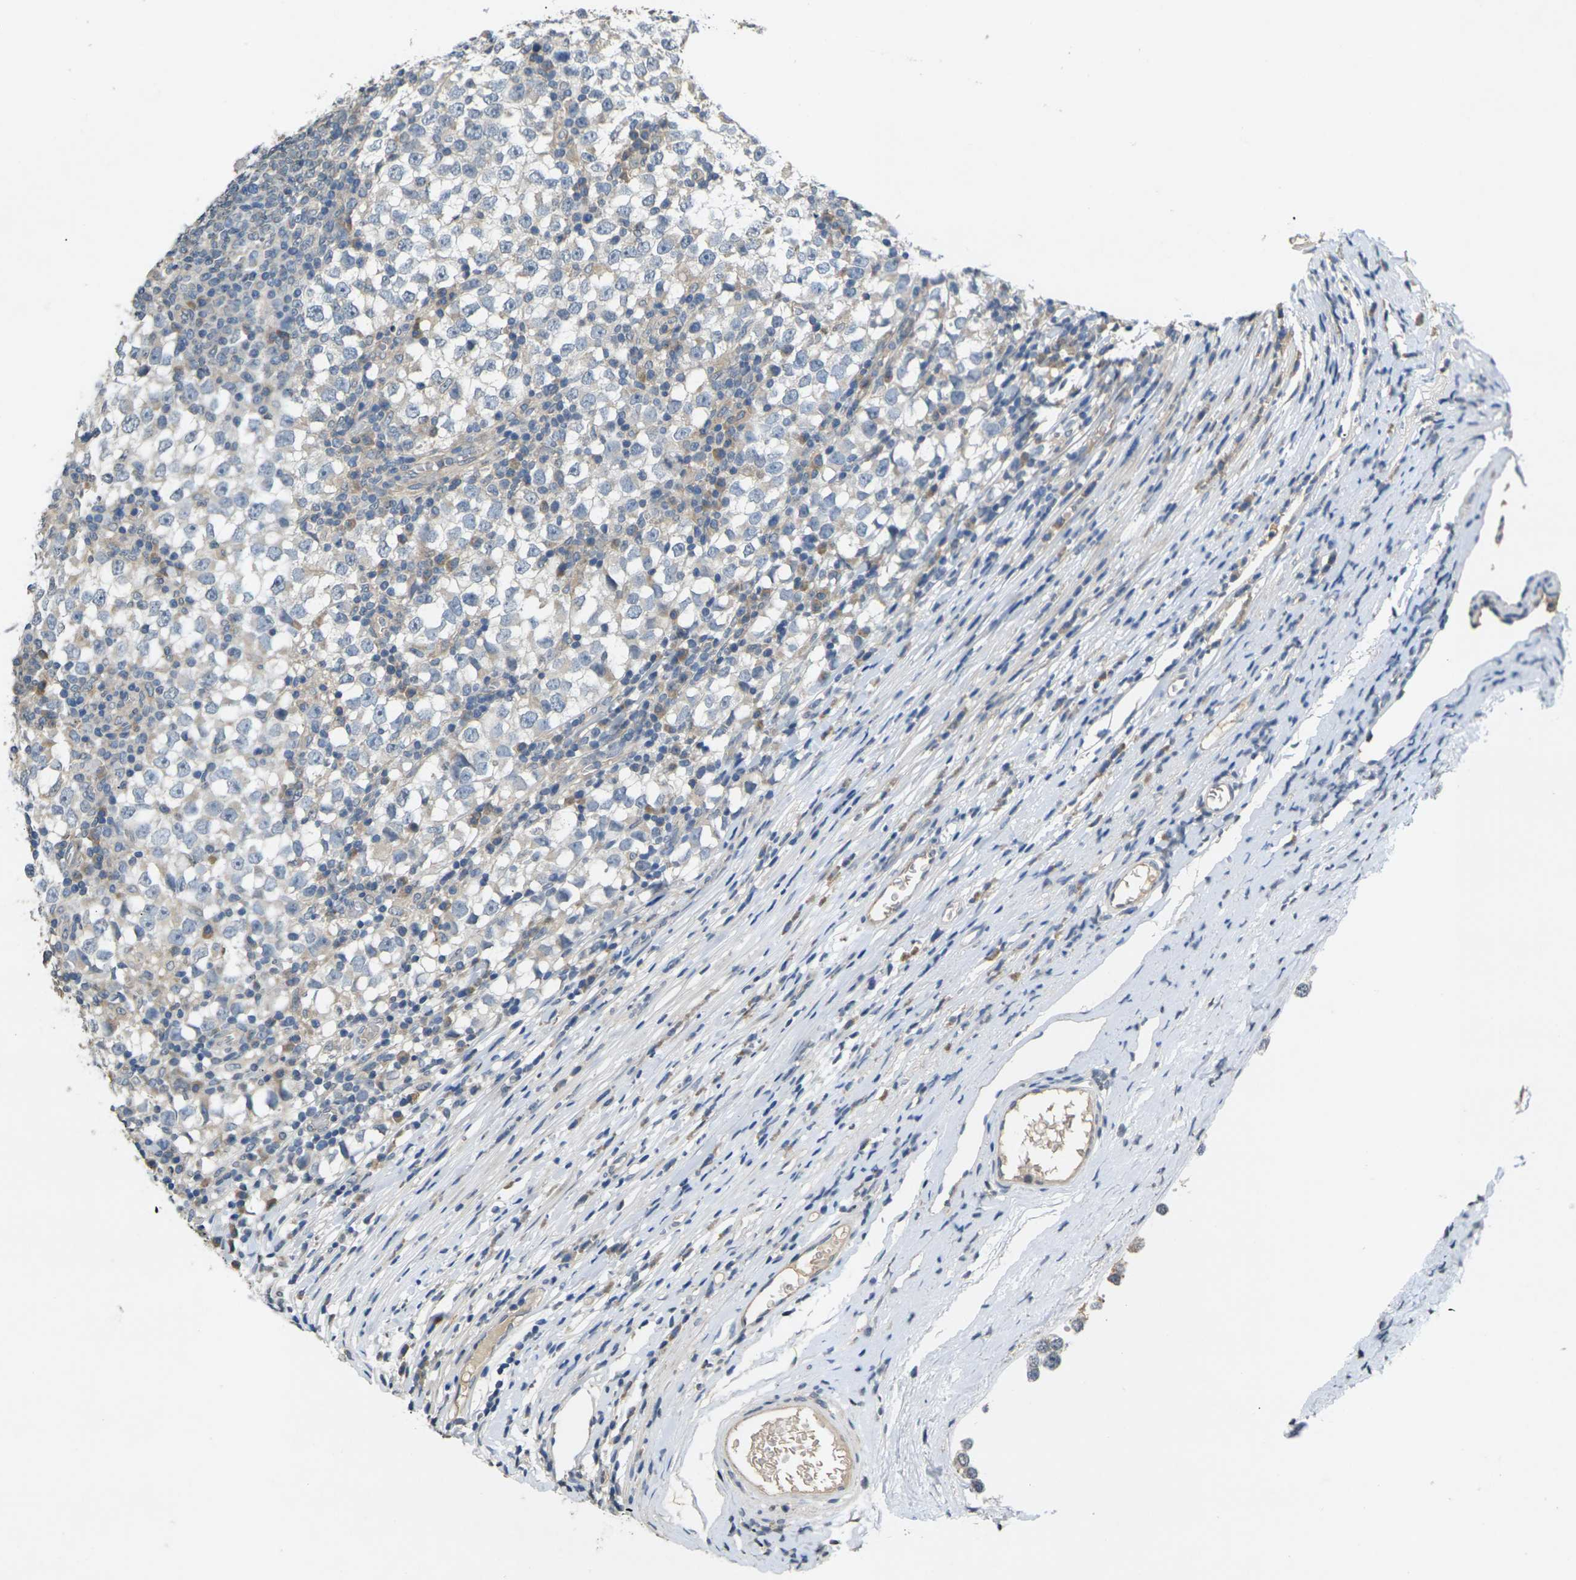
{"staining": {"intensity": "negative", "quantity": "none", "location": "none"}, "tissue": "testis cancer", "cell_type": "Tumor cells", "image_type": "cancer", "snomed": [{"axis": "morphology", "description": "Seminoma, NOS"}, {"axis": "topography", "description": "Testis"}], "caption": "There is no significant positivity in tumor cells of seminoma (testis).", "gene": "SLC2A2", "patient": {"sex": "male", "age": 65}}